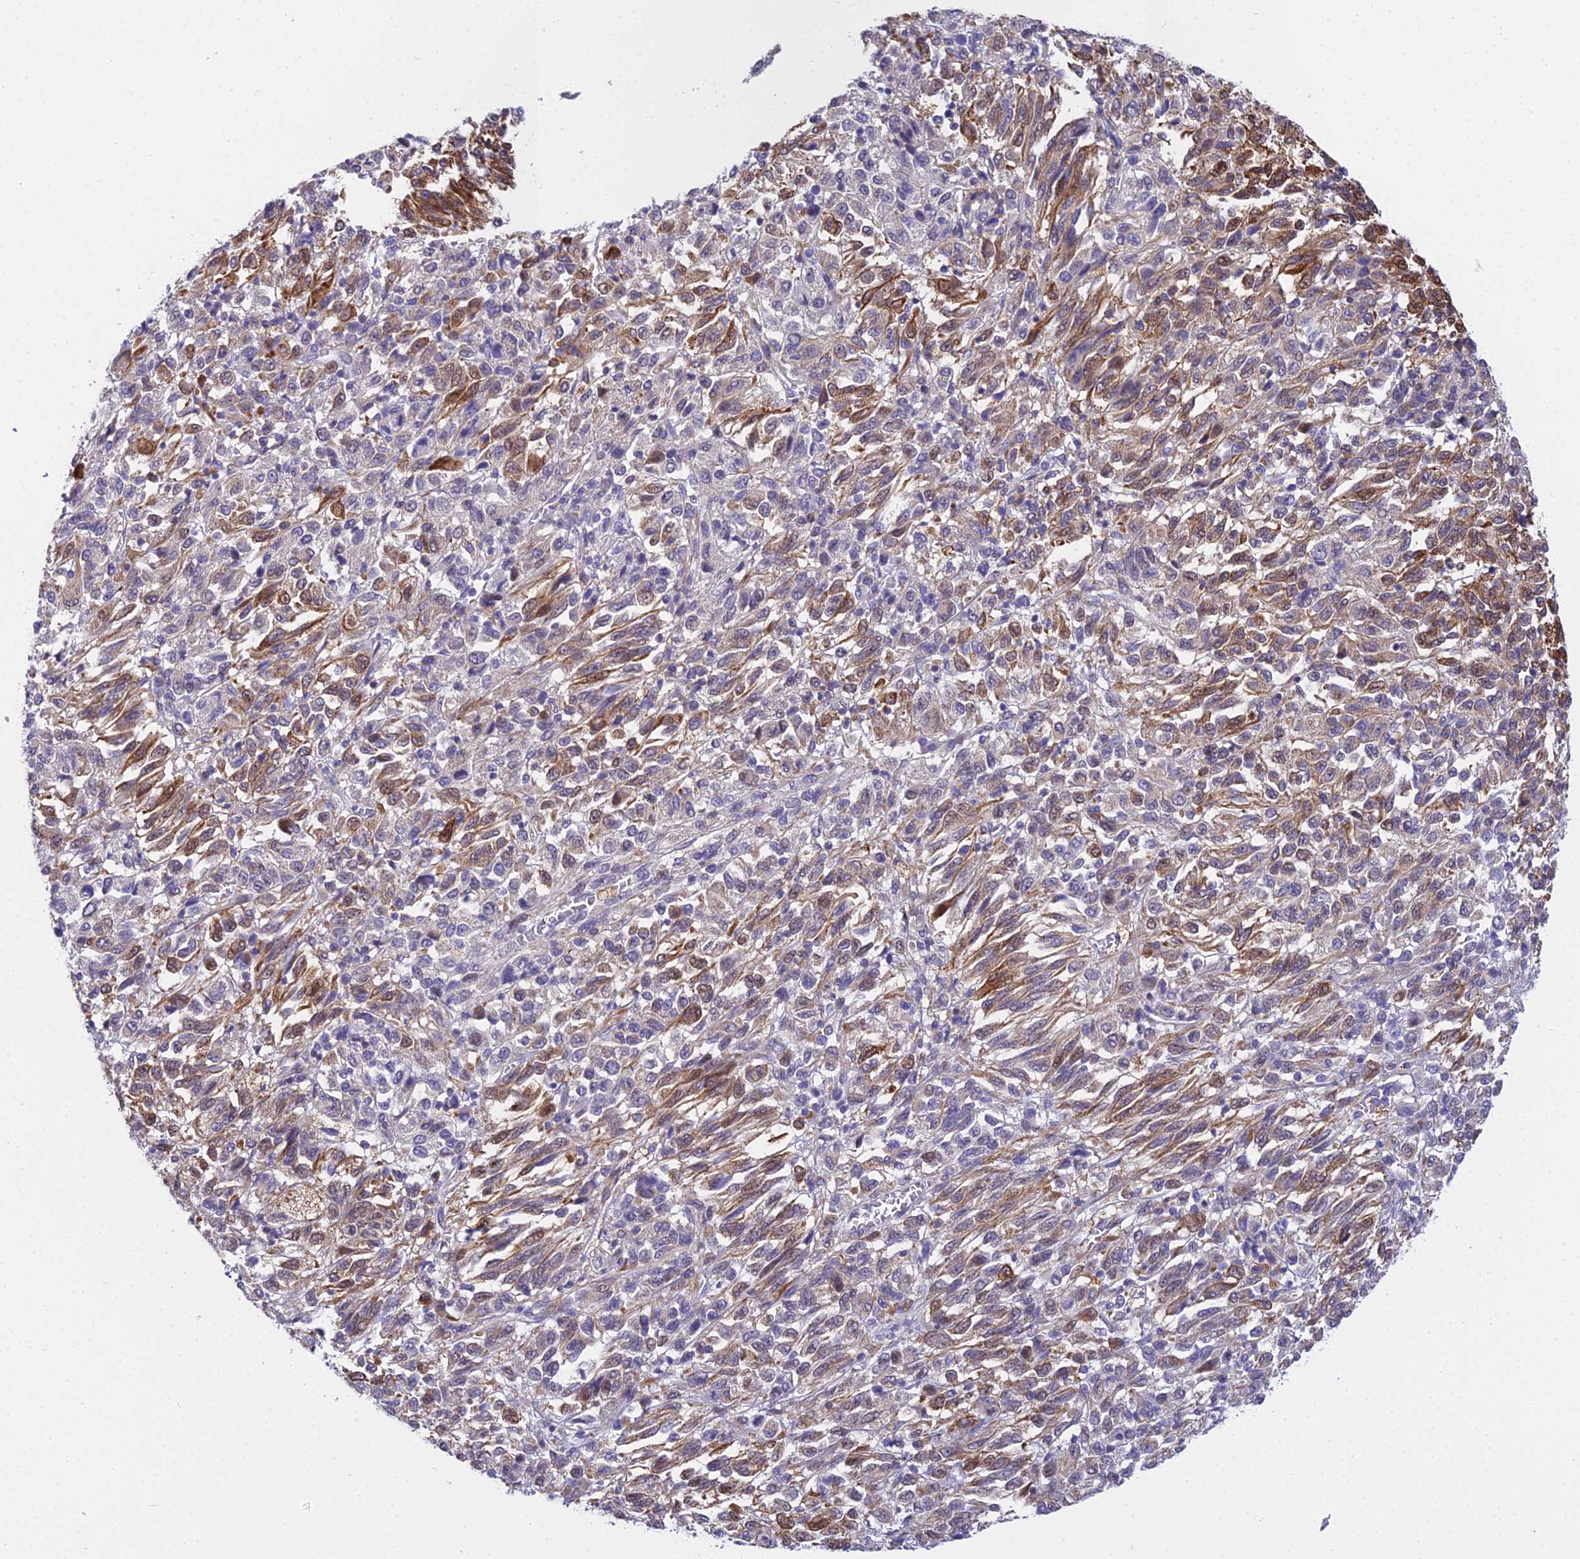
{"staining": {"intensity": "moderate", "quantity": "<25%", "location": "cytoplasmic/membranous,nuclear"}, "tissue": "melanoma", "cell_type": "Tumor cells", "image_type": "cancer", "snomed": [{"axis": "morphology", "description": "Malignant melanoma, Metastatic site"}, {"axis": "topography", "description": "Lung"}], "caption": "Immunohistochemical staining of melanoma exhibits moderate cytoplasmic/membranous and nuclear protein expression in approximately <25% of tumor cells.", "gene": "ZMIZ1", "patient": {"sex": "male", "age": 64}}